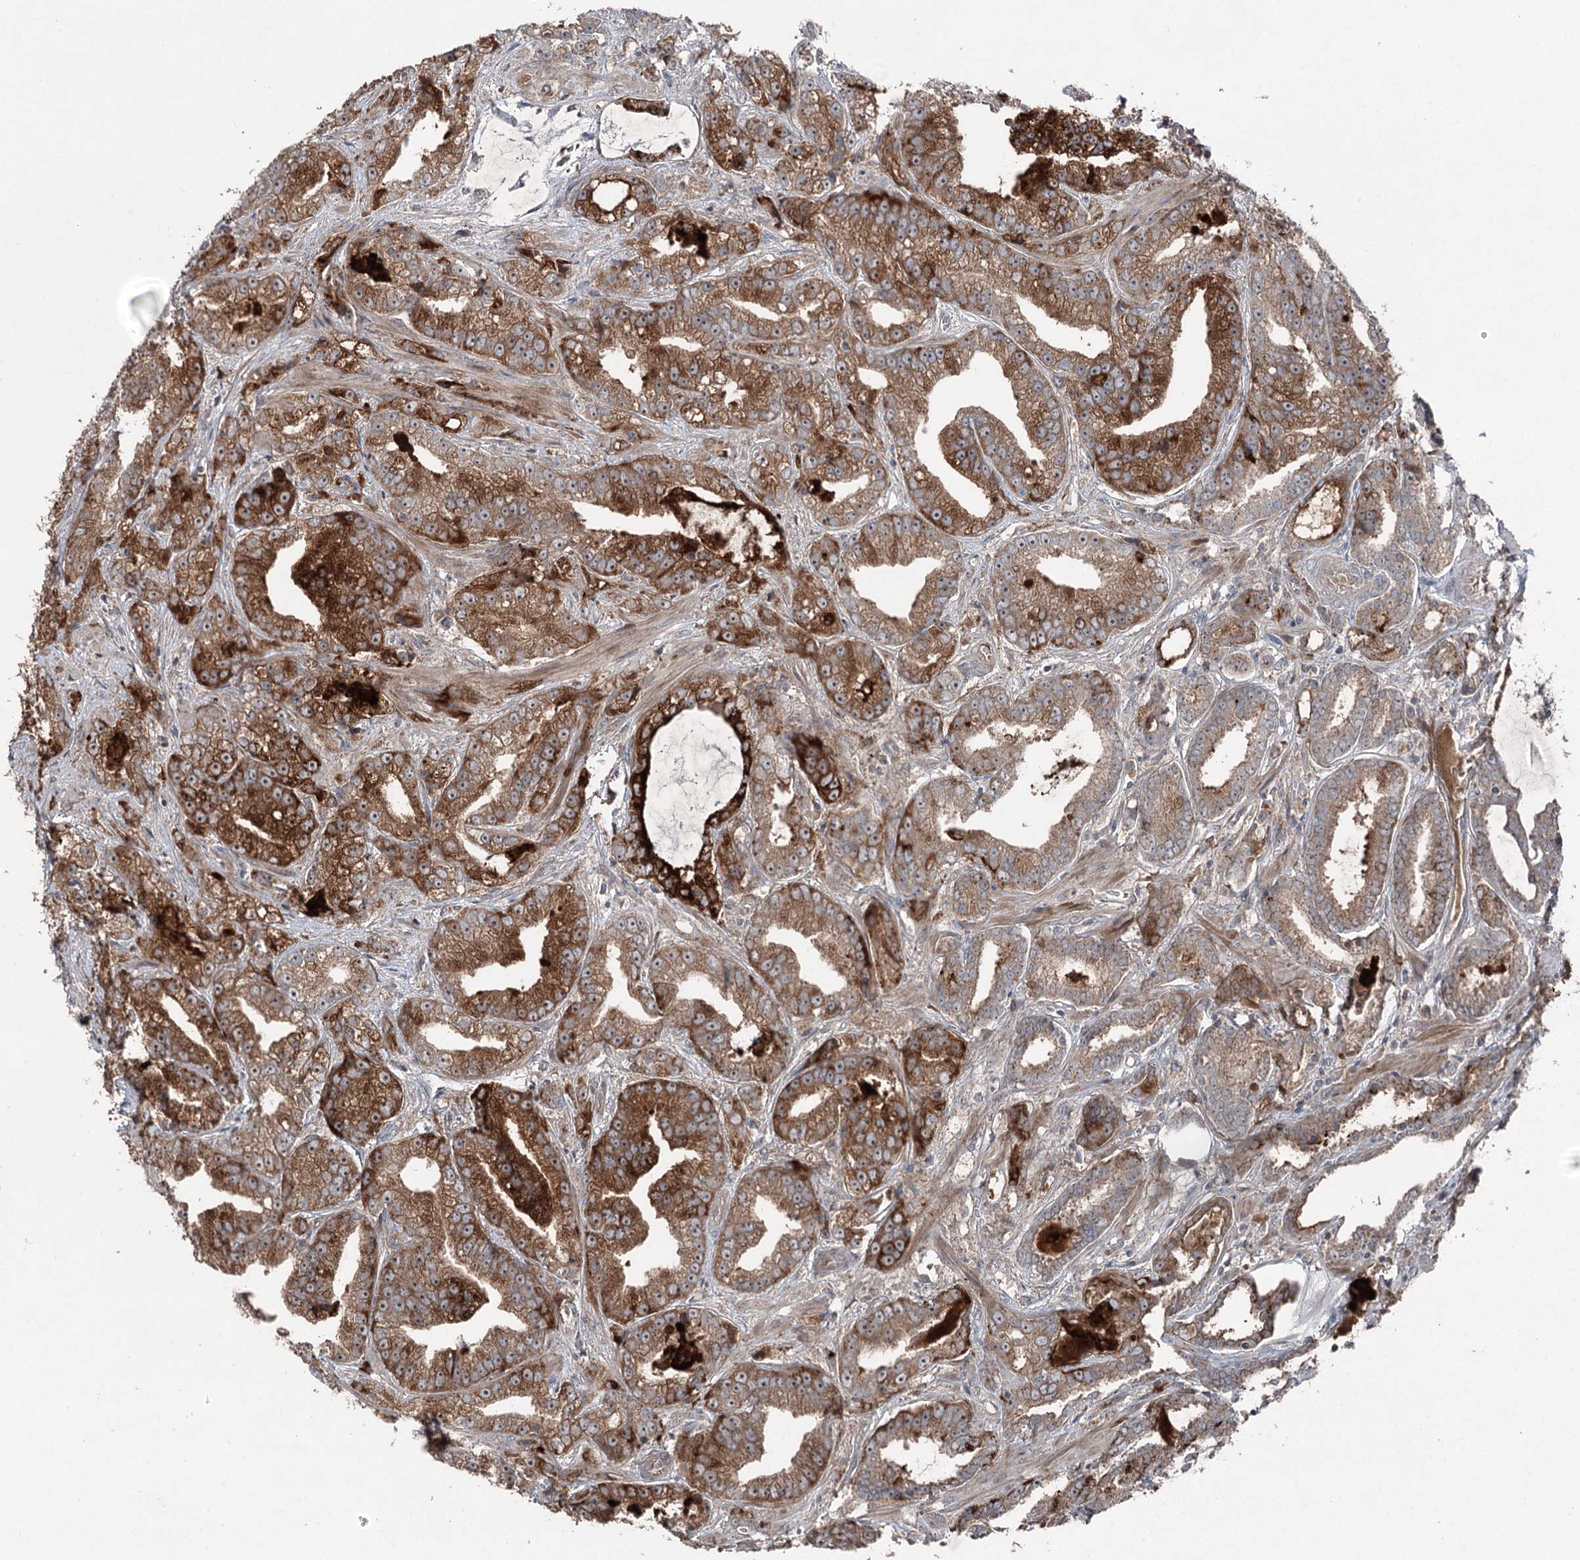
{"staining": {"intensity": "moderate", "quantity": ">75%", "location": "cytoplasmic/membranous"}, "tissue": "prostate cancer", "cell_type": "Tumor cells", "image_type": "cancer", "snomed": [{"axis": "morphology", "description": "Adenocarcinoma, High grade"}, {"axis": "topography", "description": "Prostate and seminal vesicle, NOS"}], "caption": "Tumor cells reveal moderate cytoplasmic/membranous positivity in approximately >75% of cells in high-grade adenocarcinoma (prostate).", "gene": "MAPK8IP2", "patient": {"sex": "male", "age": 67}}